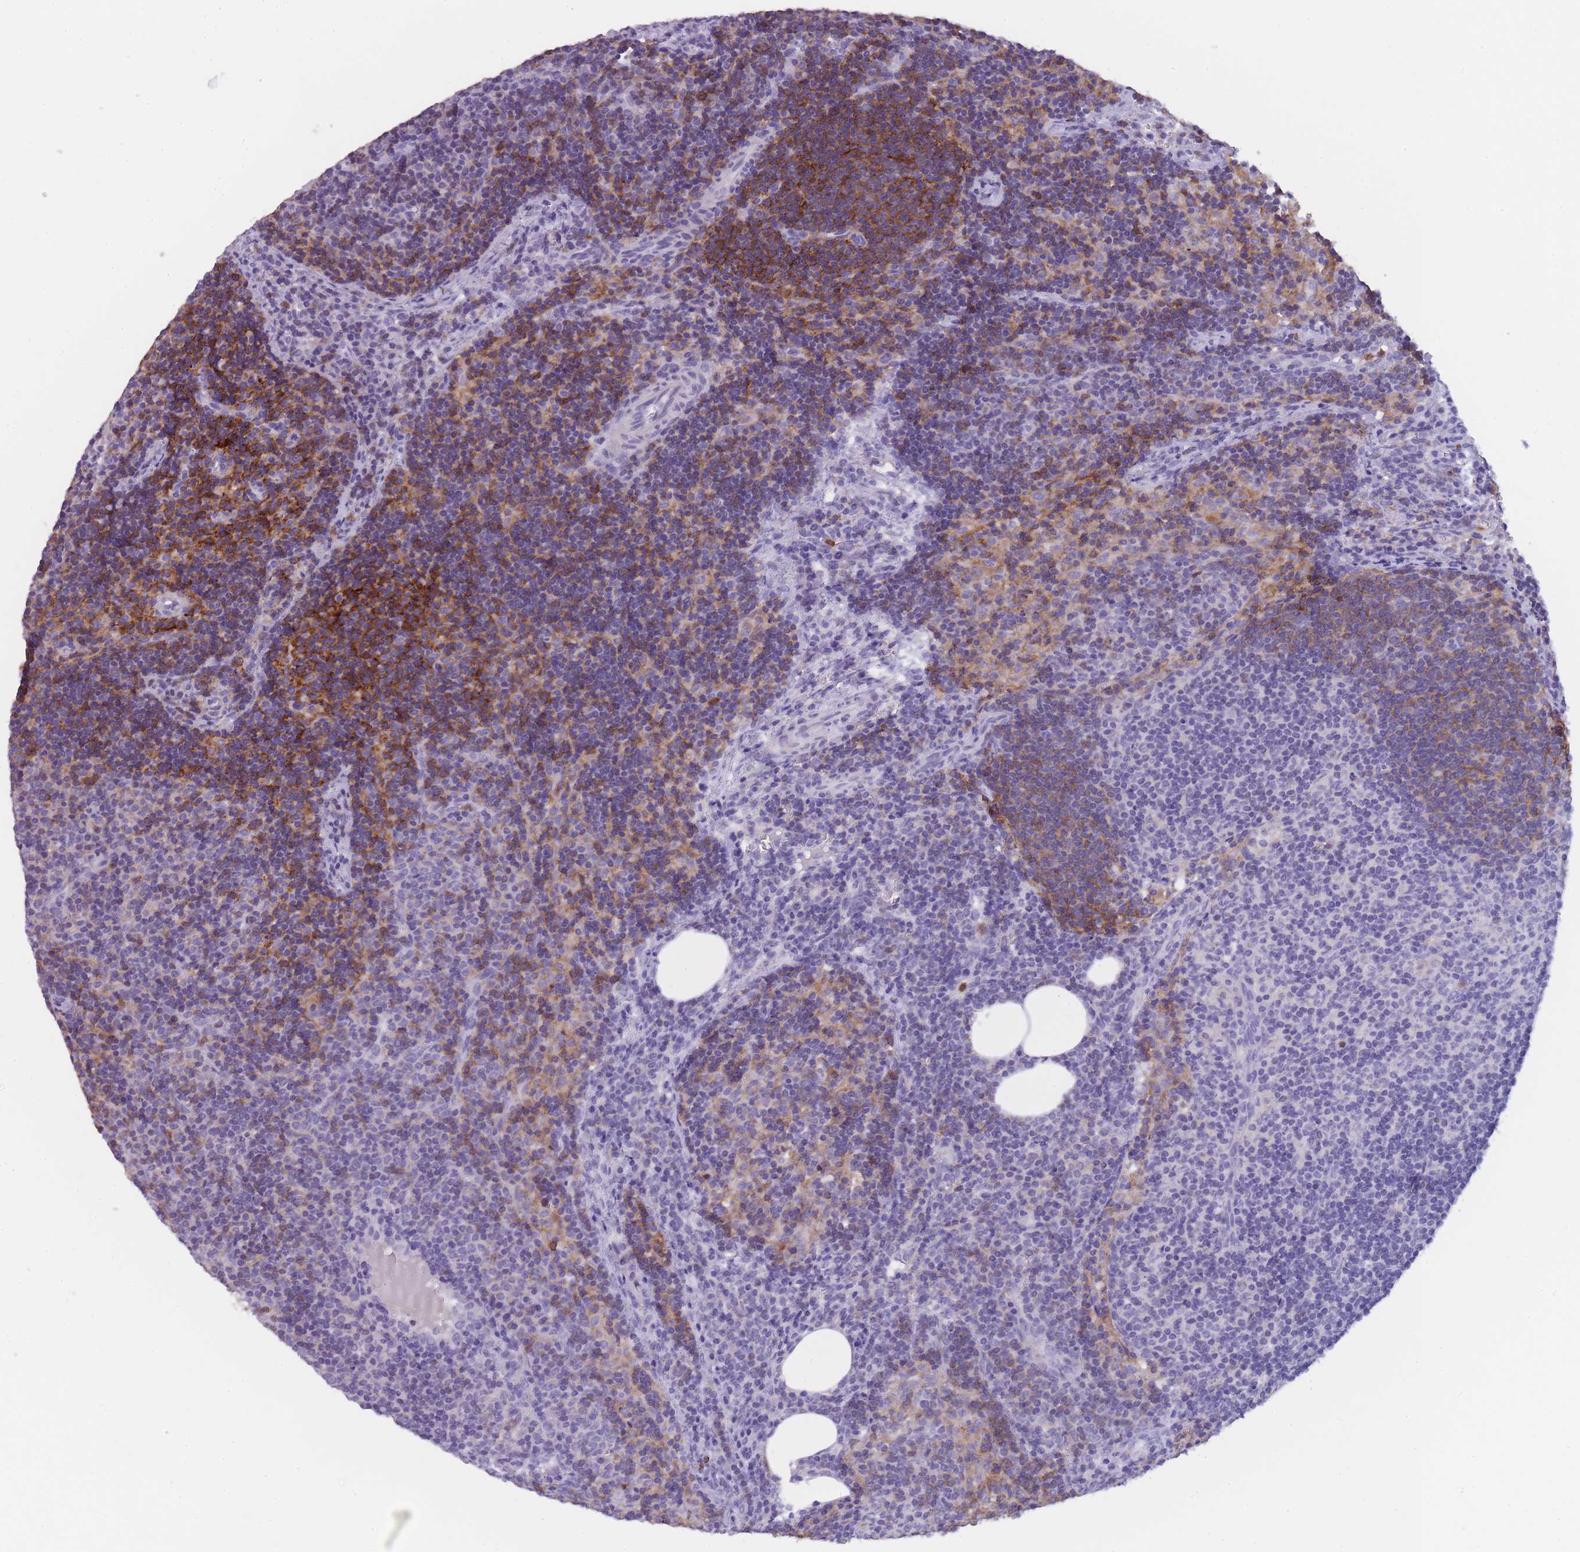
{"staining": {"intensity": "strong", "quantity": "<25%", "location": "cytoplasmic/membranous"}, "tissue": "lymph node", "cell_type": "Germinal center cells", "image_type": "normal", "snomed": [{"axis": "morphology", "description": "Normal tissue, NOS"}, {"axis": "topography", "description": "Lymph node"}], "caption": "A micrograph showing strong cytoplasmic/membranous positivity in about <25% of germinal center cells in benign lymph node, as visualized by brown immunohistochemical staining.", "gene": "CR1L", "patient": {"sex": "female", "age": 30}}